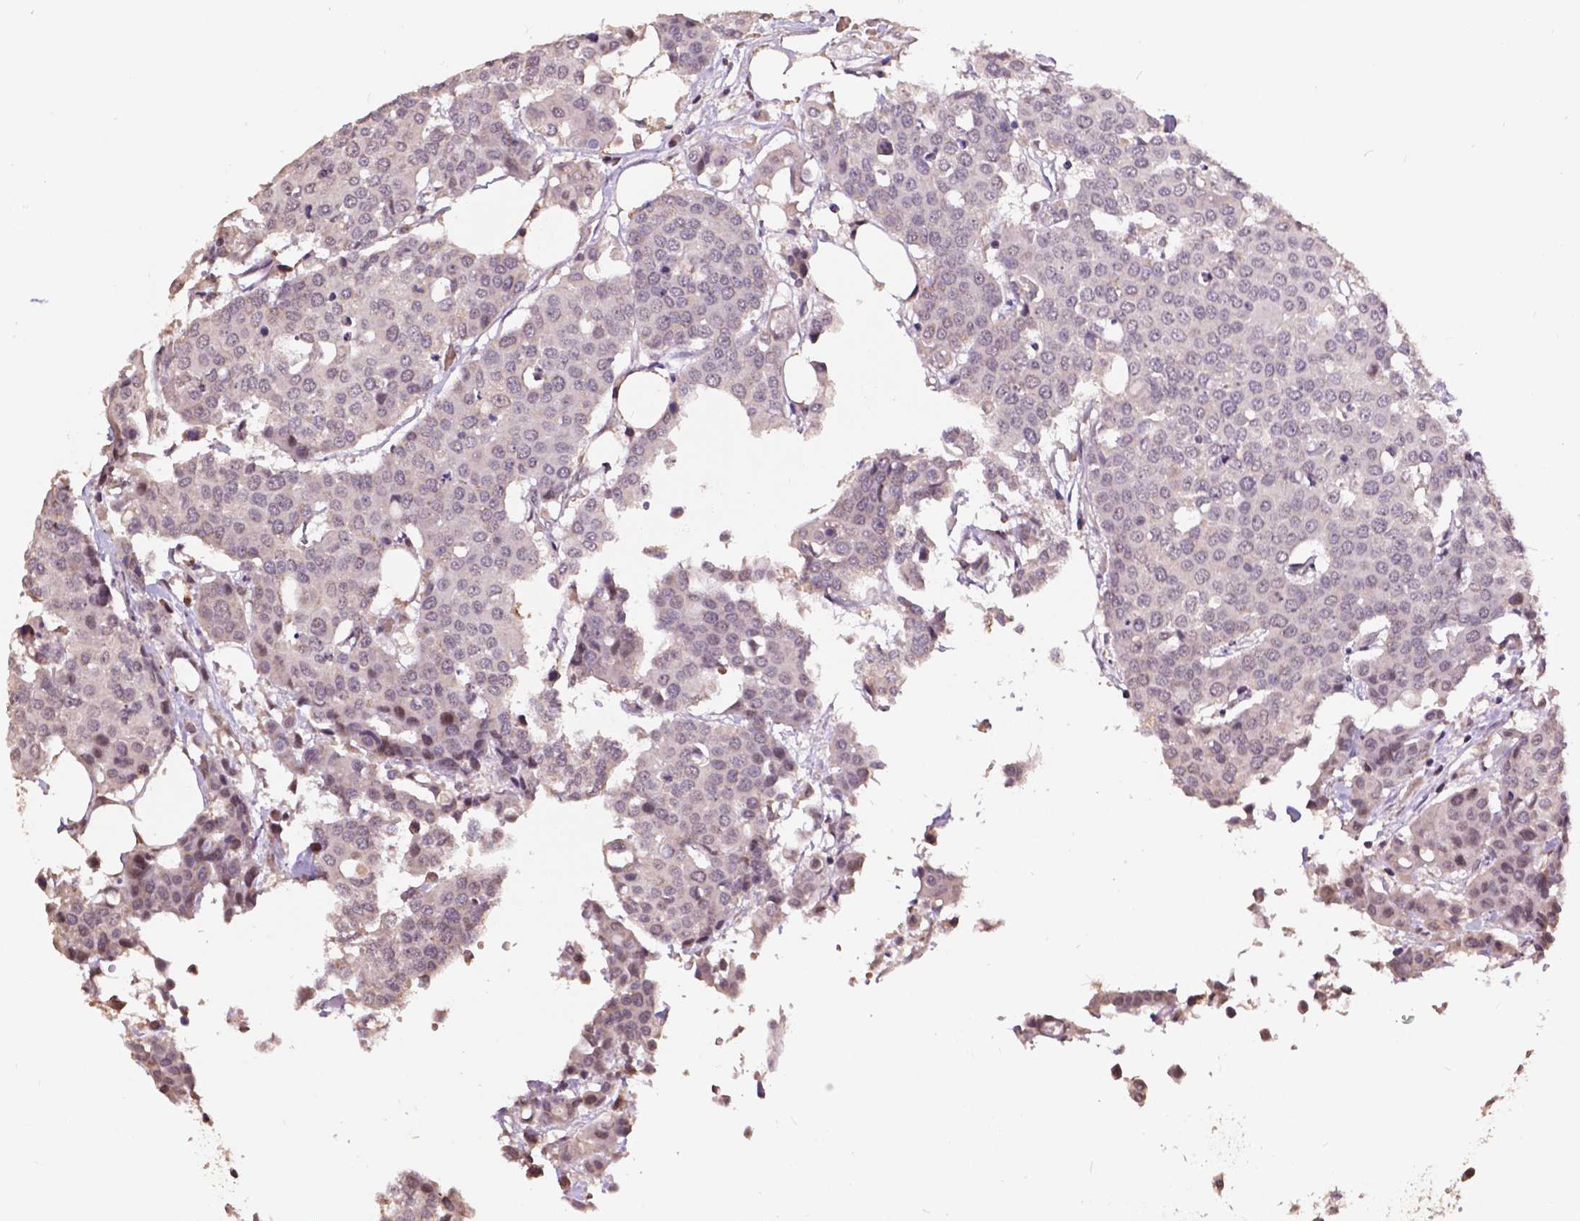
{"staining": {"intensity": "weak", "quantity": "<25%", "location": "nuclear"}, "tissue": "carcinoid", "cell_type": "Tumor cells", "image_type": "cancer", "snomed": [{"axis": "morphology", "description": "Carcinoid, malignant, NOS"}, {"axis": "topography", "description": "Colon"}], "caption": "Image shows no protein staining in tumor cells of carcinoid tissue. The staining was performed using DAB (3,3'-diaminobenzidine) to visualize the protein expression in brown, while the nuclei were stained in blue with hematoxylin (Magnification: 20x).", "gene": "GLRA2", "patient": {"sex": "male", "age": 81}}